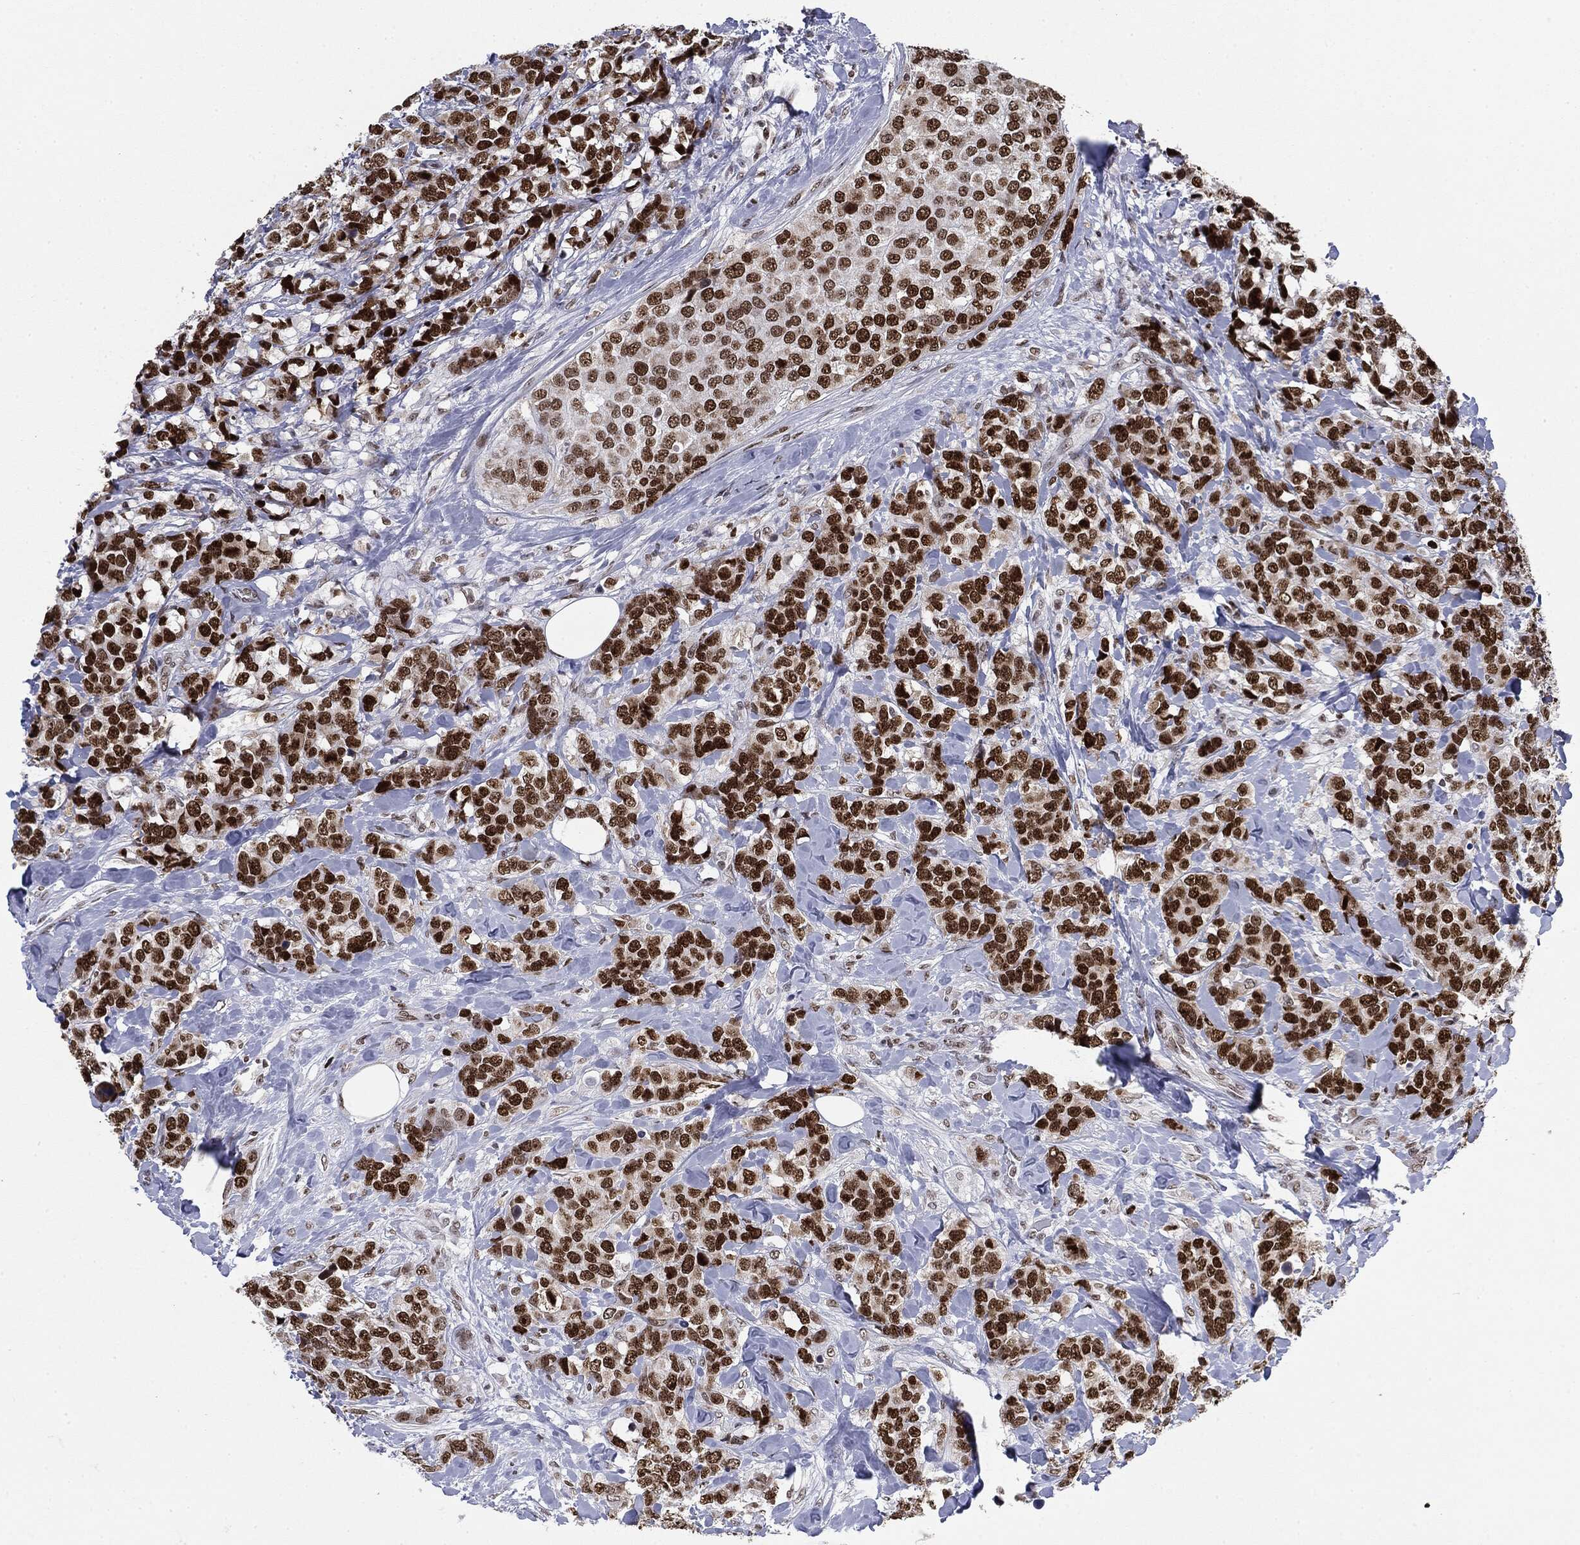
{"staining": {"intensity": "strong", "quantity": ">75%", "location": "nuclear"}, "tissue": "breast cancer", "cell_type": "Tumor cells", "image_type": "cancer", "snomed": [{"axis": "morphology", "description": "Lobular carcinoma"}, {"axis": "topography", "description": "Breast"}], "caption": "Immunohistochemistry of human breast lobular carcinoma exhibits high levels of strong nuclear expression in about >75% of tumor cells.", "gene": "MDC1", "patient": {"sex": "female", "age": 59}}